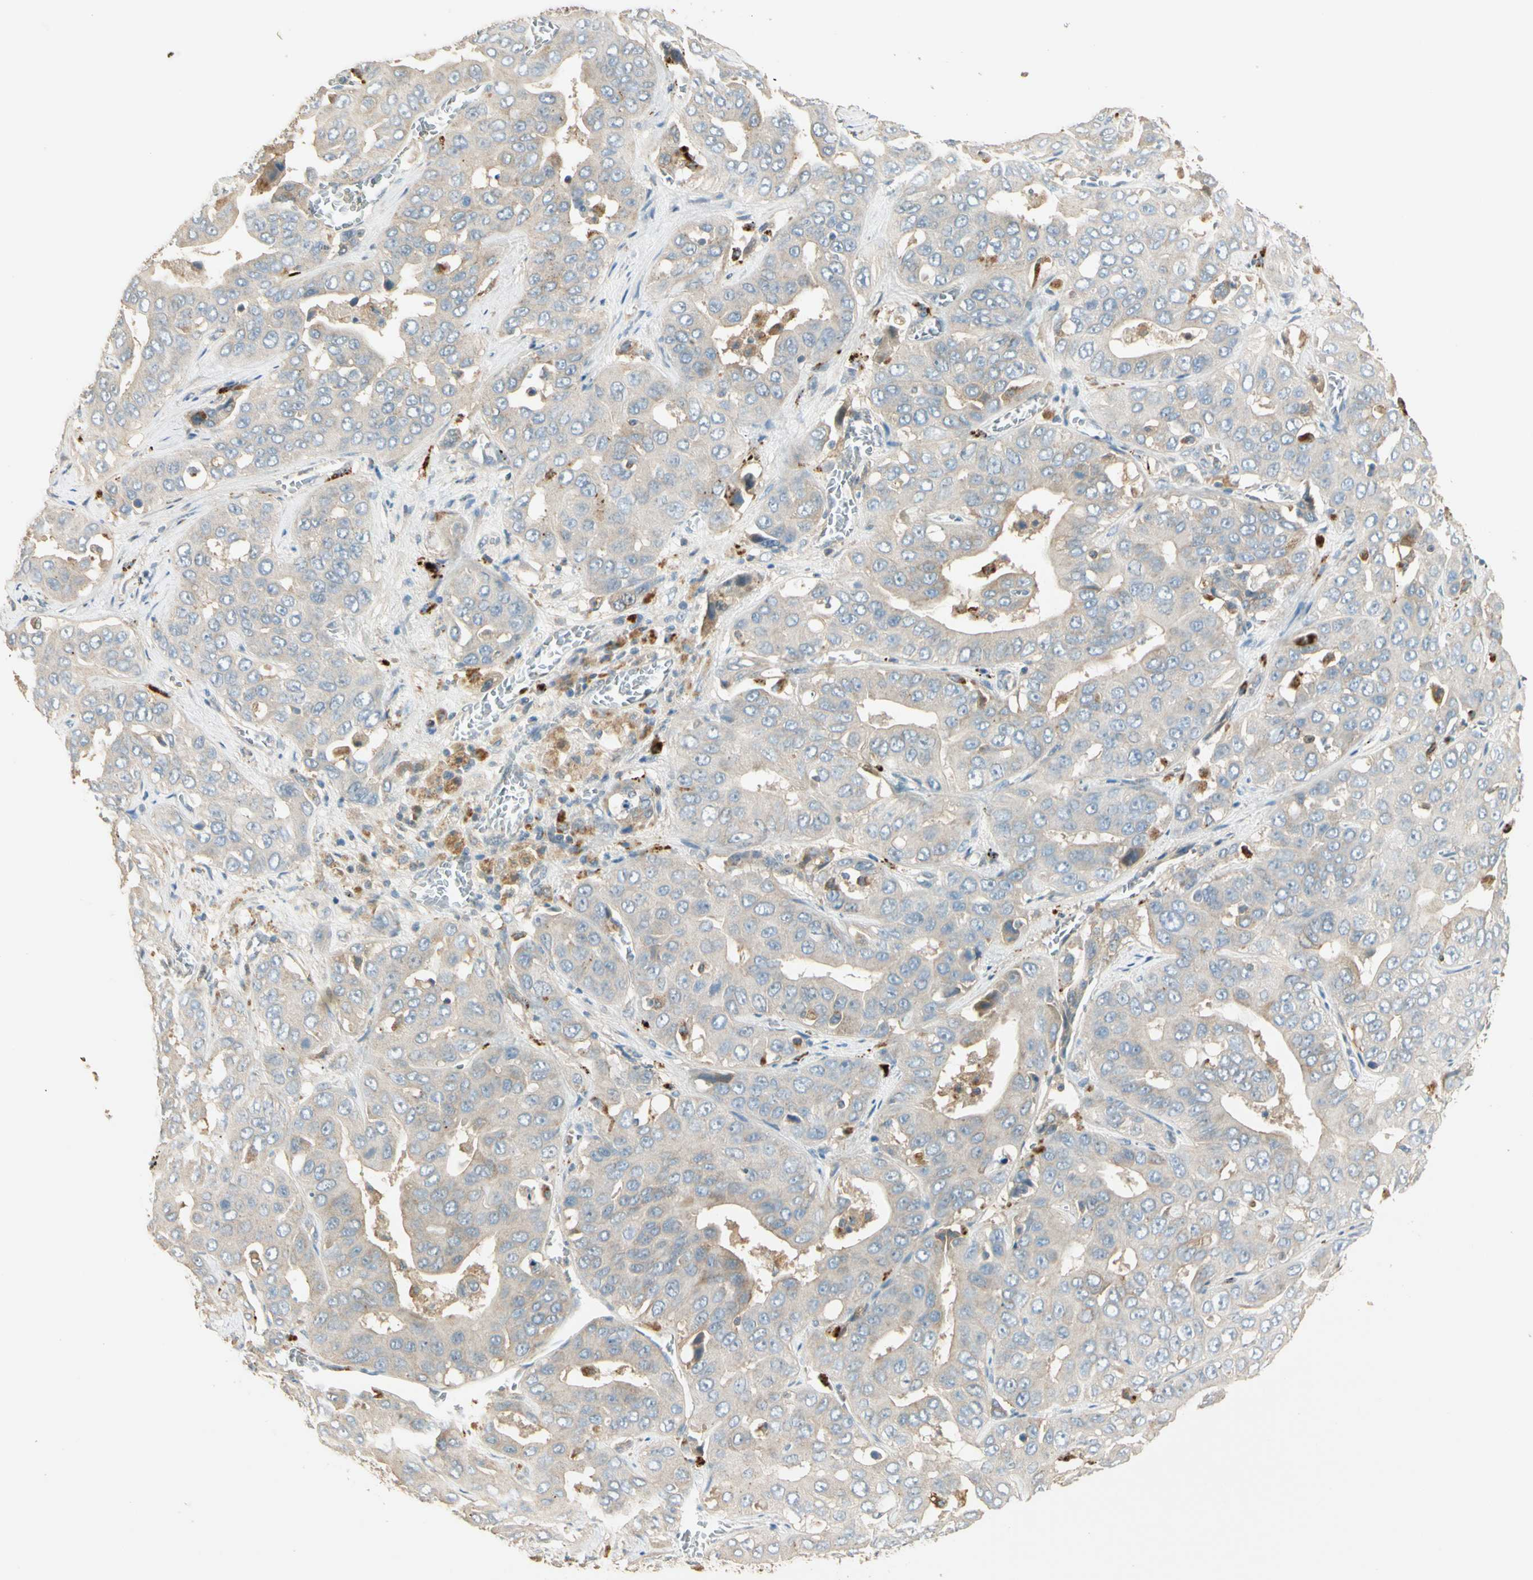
{"staining": {"intensity": "weak", "quantity": "<25%", "location": "cytoplasmic/membranous"}, "tissue": "liver cancer", "cell_type": "Tumor cells", "image_type": "cancer", "snomed": [{"axis": "morphology", "description": "Cholangiocarcinoma"}, {"axis": "topography", "description": "Liver"}], "caption": "This is an immunohistochemistry (IHC) histopathology image of liver cholangiocarcinoma. There is no staining in tumor cells.", "gene": "PLXNA1", "patient": {"sex": "female", "age": 52}}